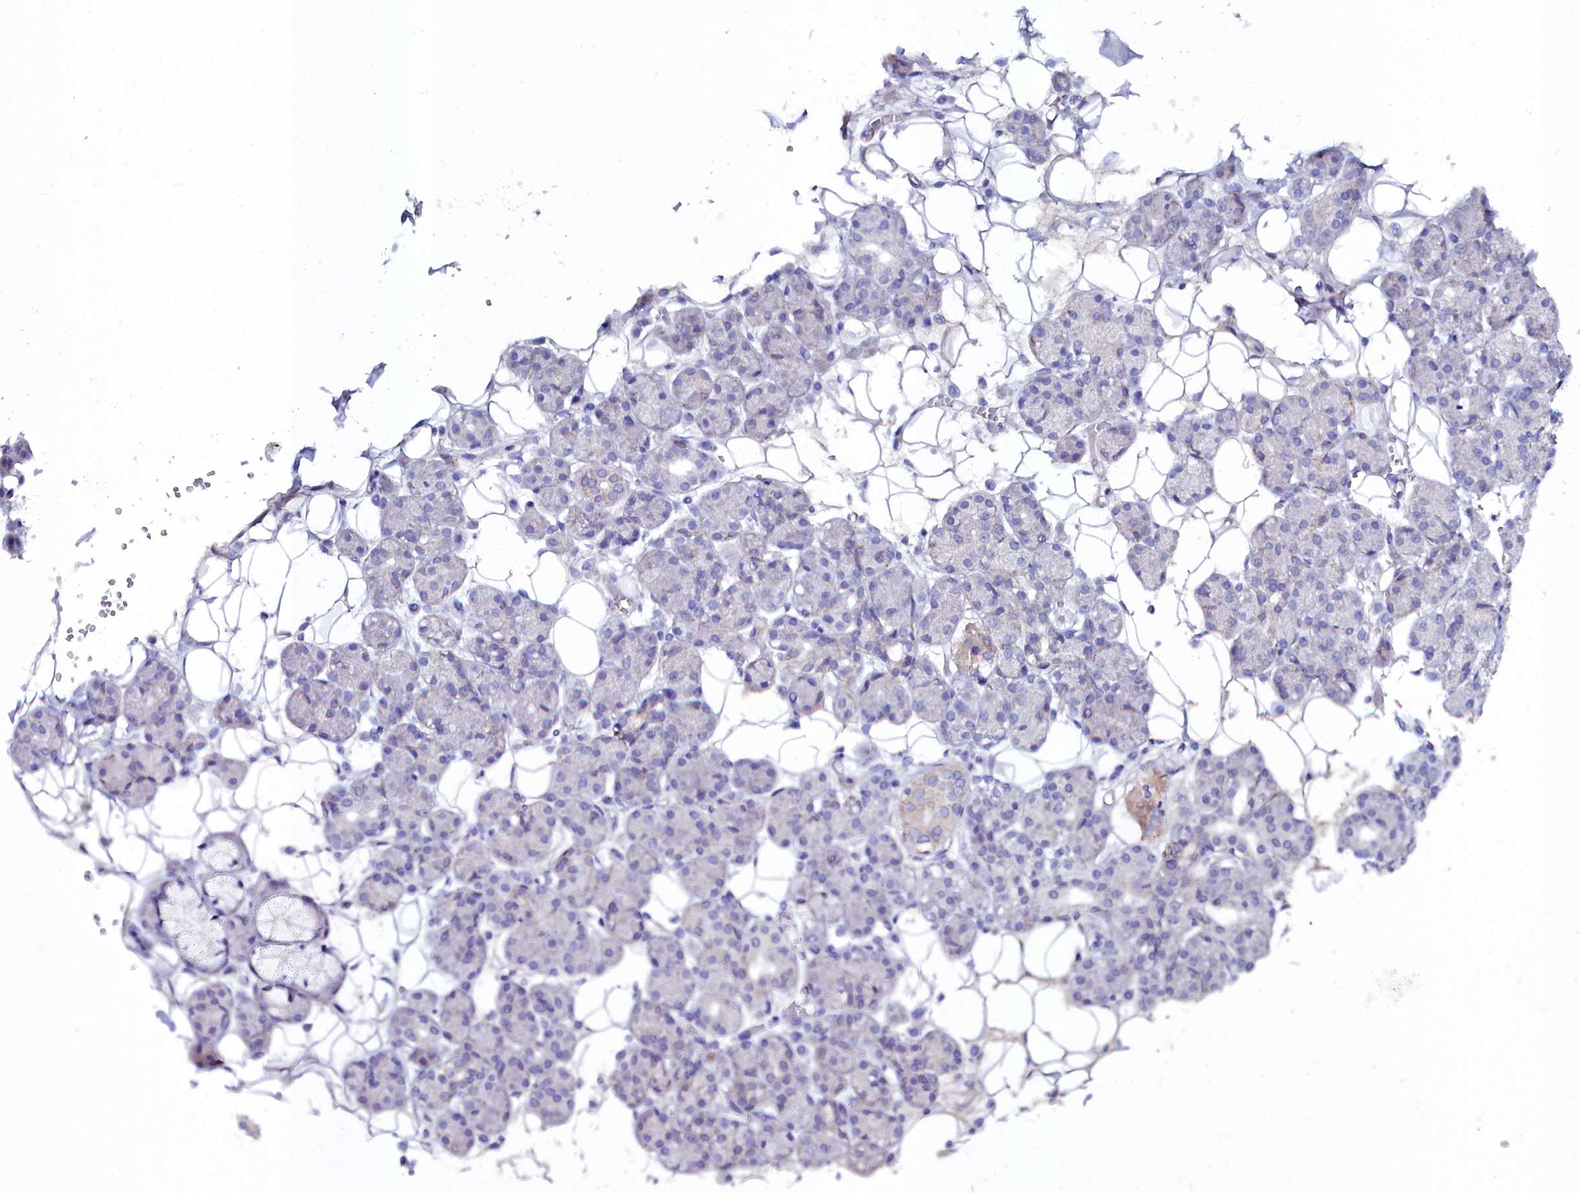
{"staining": {"intensity": "negative", "quantity": "none", "location": "none"}, "tissue": "salivary gland", "cell_type": "Glandular cells", "image_type": "normal", "snomed": [{"axis": "morphology", "description": "Normal tissue, NOS"}, {"axis": "topography", "description": "Salivary gland"}], "caption": "High magnification brightfield microscopy of unremarkable salivary gland stained with DAB (brown) and counterstained with hematoxylin (blue): glandular cells show no significant staining. (DAB (3,3'-diaminobenzidine) IHC with hematoxylin counter stain).", "gene": "SLC49A3", "patient": {"sex": "male", "age": 63}}